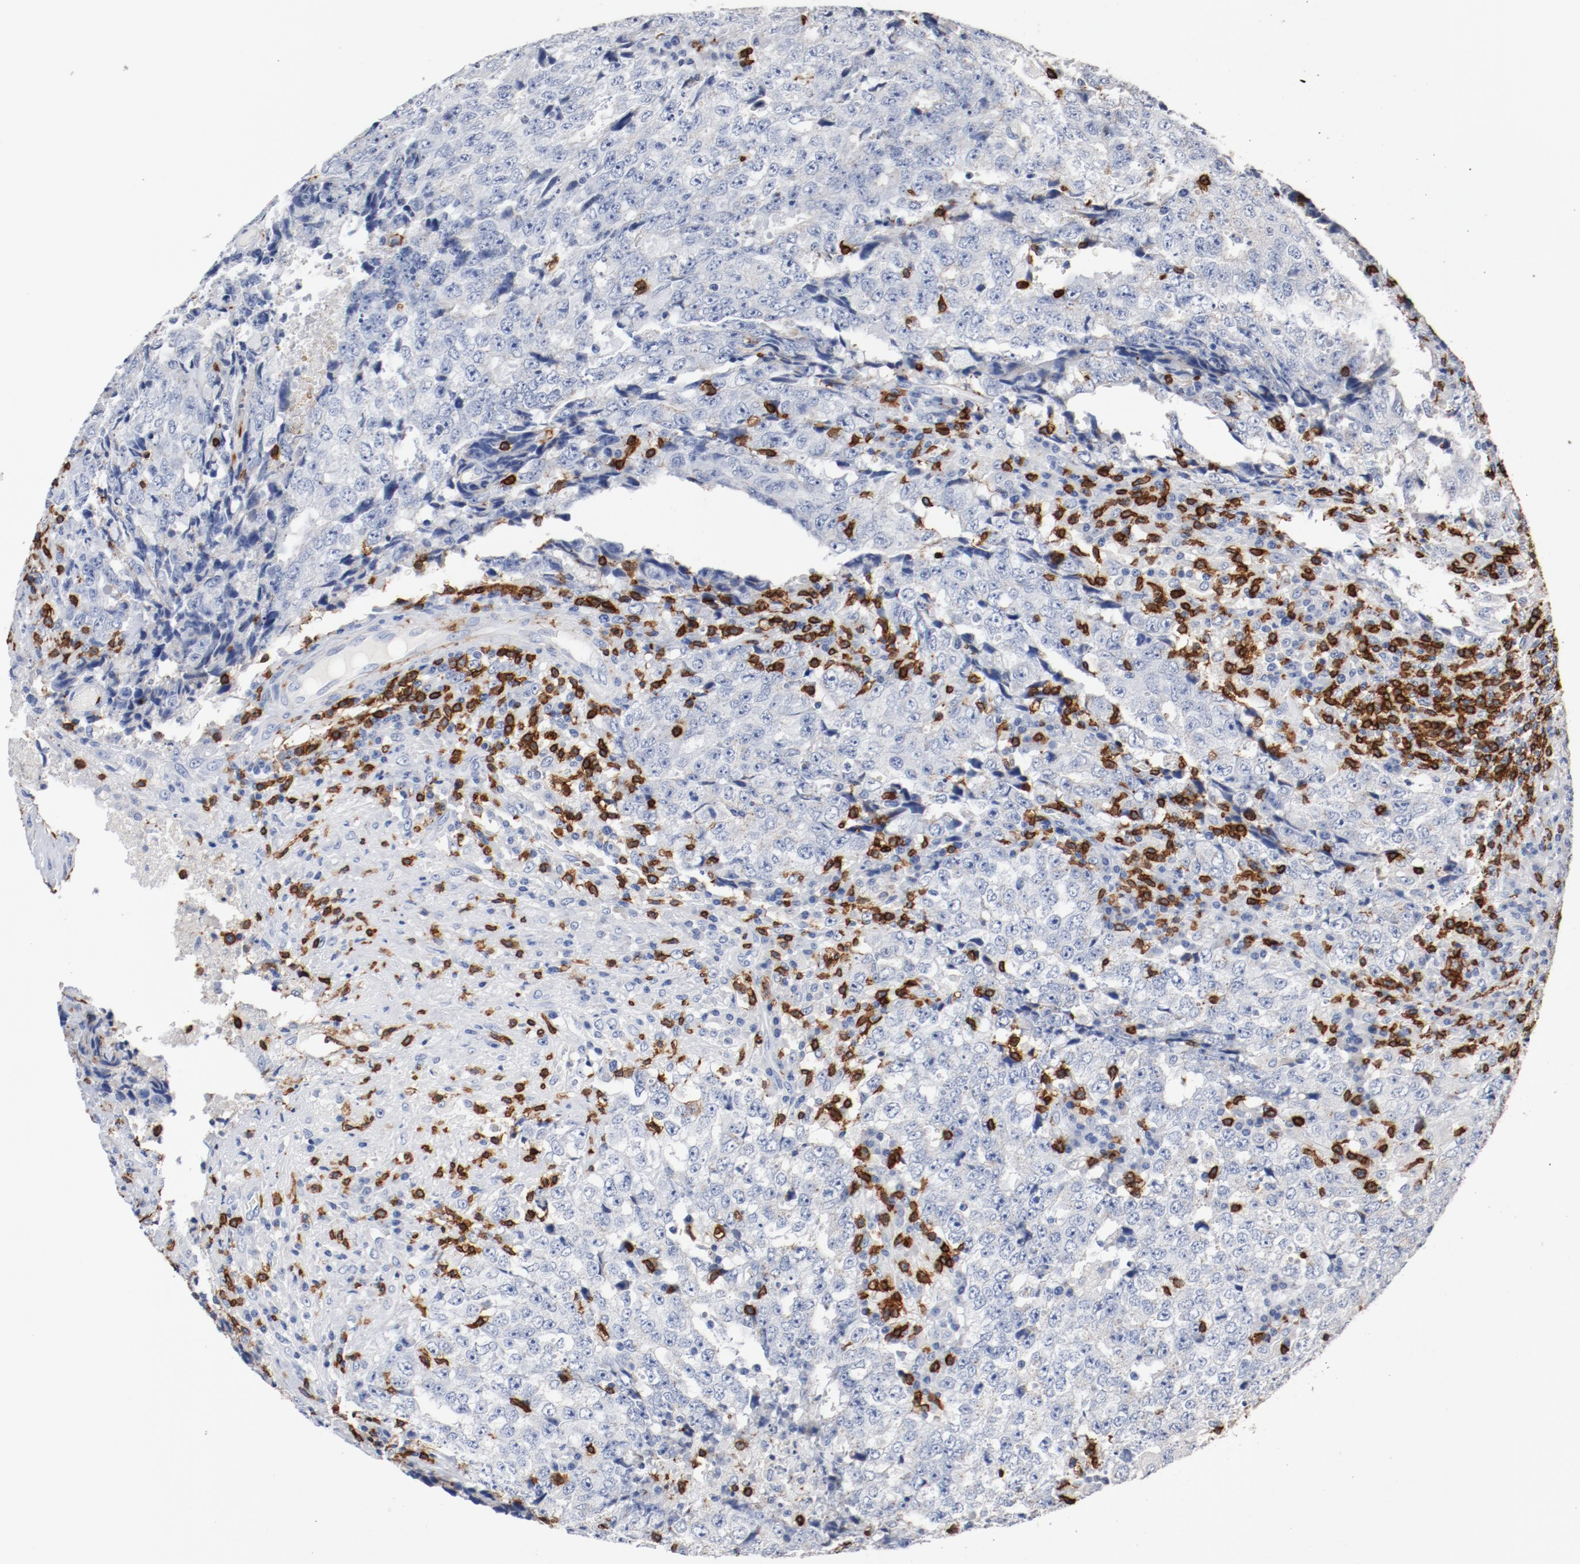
{"staining": {"intensity": "negative", "quantity": "none", "location": "none"}, "tissue": "testis cancer", "cell_type": "Tumor cells", "image_type": "cancer", "snomed": [{"axis": "morphology", "description": "Necrosis, NOS"}, {"axis": "morphology", "description": "Carcinoma, Embryonal, NOS"}, {"axis": "topography", "description": "Testis"}], "caption": "Tumor cells are negative for brown protein staining in testis cancer.", "gene": "CD247", "patient": {"sex": "male", "age": 19}}